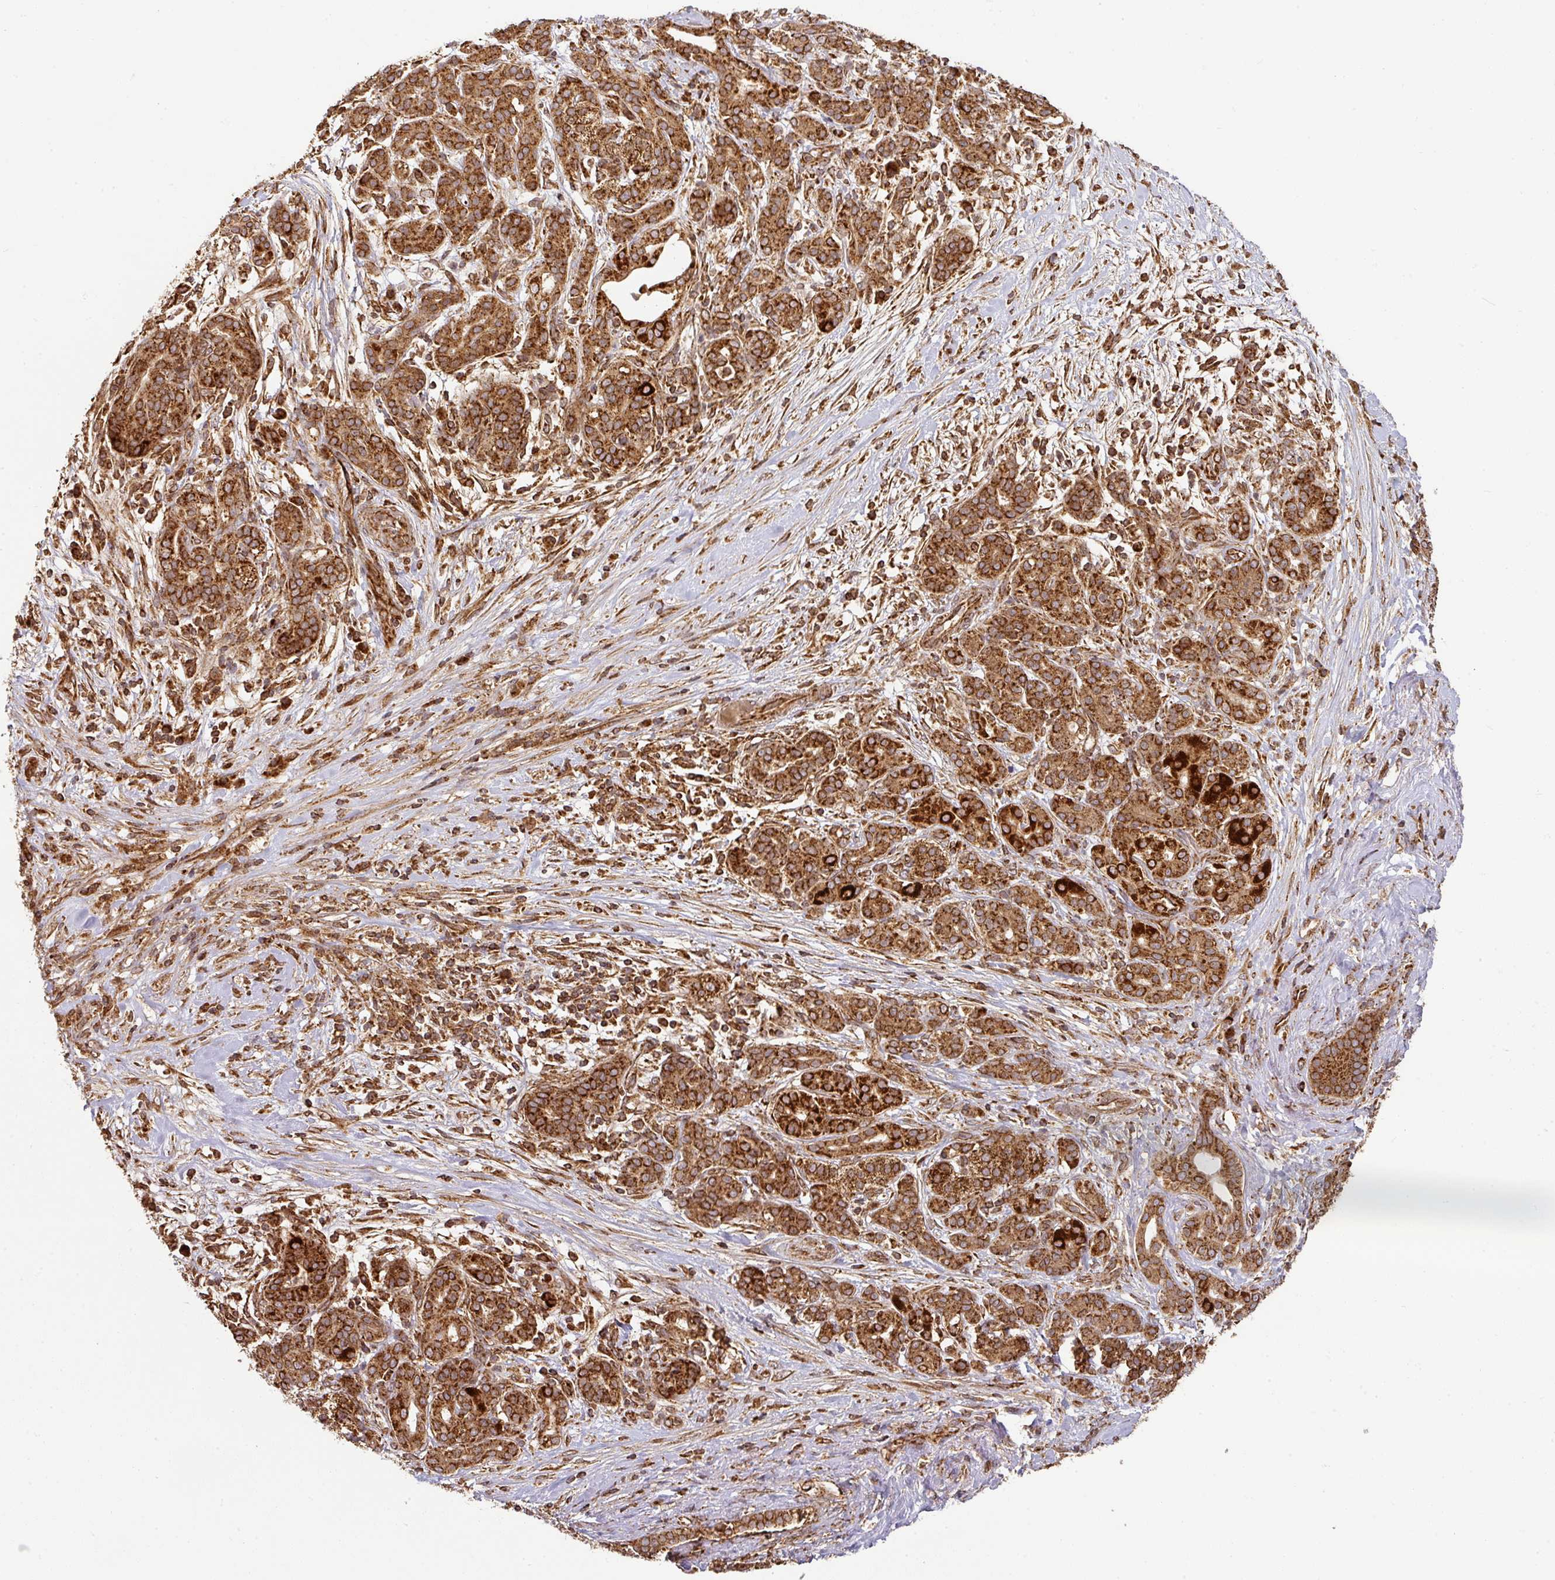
{"staining": {"intensity": "strong", "quantity": ">75%", "location": "cytoplasmic/membranous"}, "tissue": "pancreatic cancer", "cell_type": "Tumor cells", "image_type": "cancer", "snomed": [{"axis": "morphology", "description": "Adenocarcinoma, NOS"}, {"axis": "topography", "description": "Pancreas"}], "caption": "Strong cytoplasmic/membranous positivity for a protein is seen in about >75% of tumor cells of pancreatic cancer (adenocarcinoma) using IHC.", "gene": "TRAP1", "patient": {"sex": "male", "age": 44}}